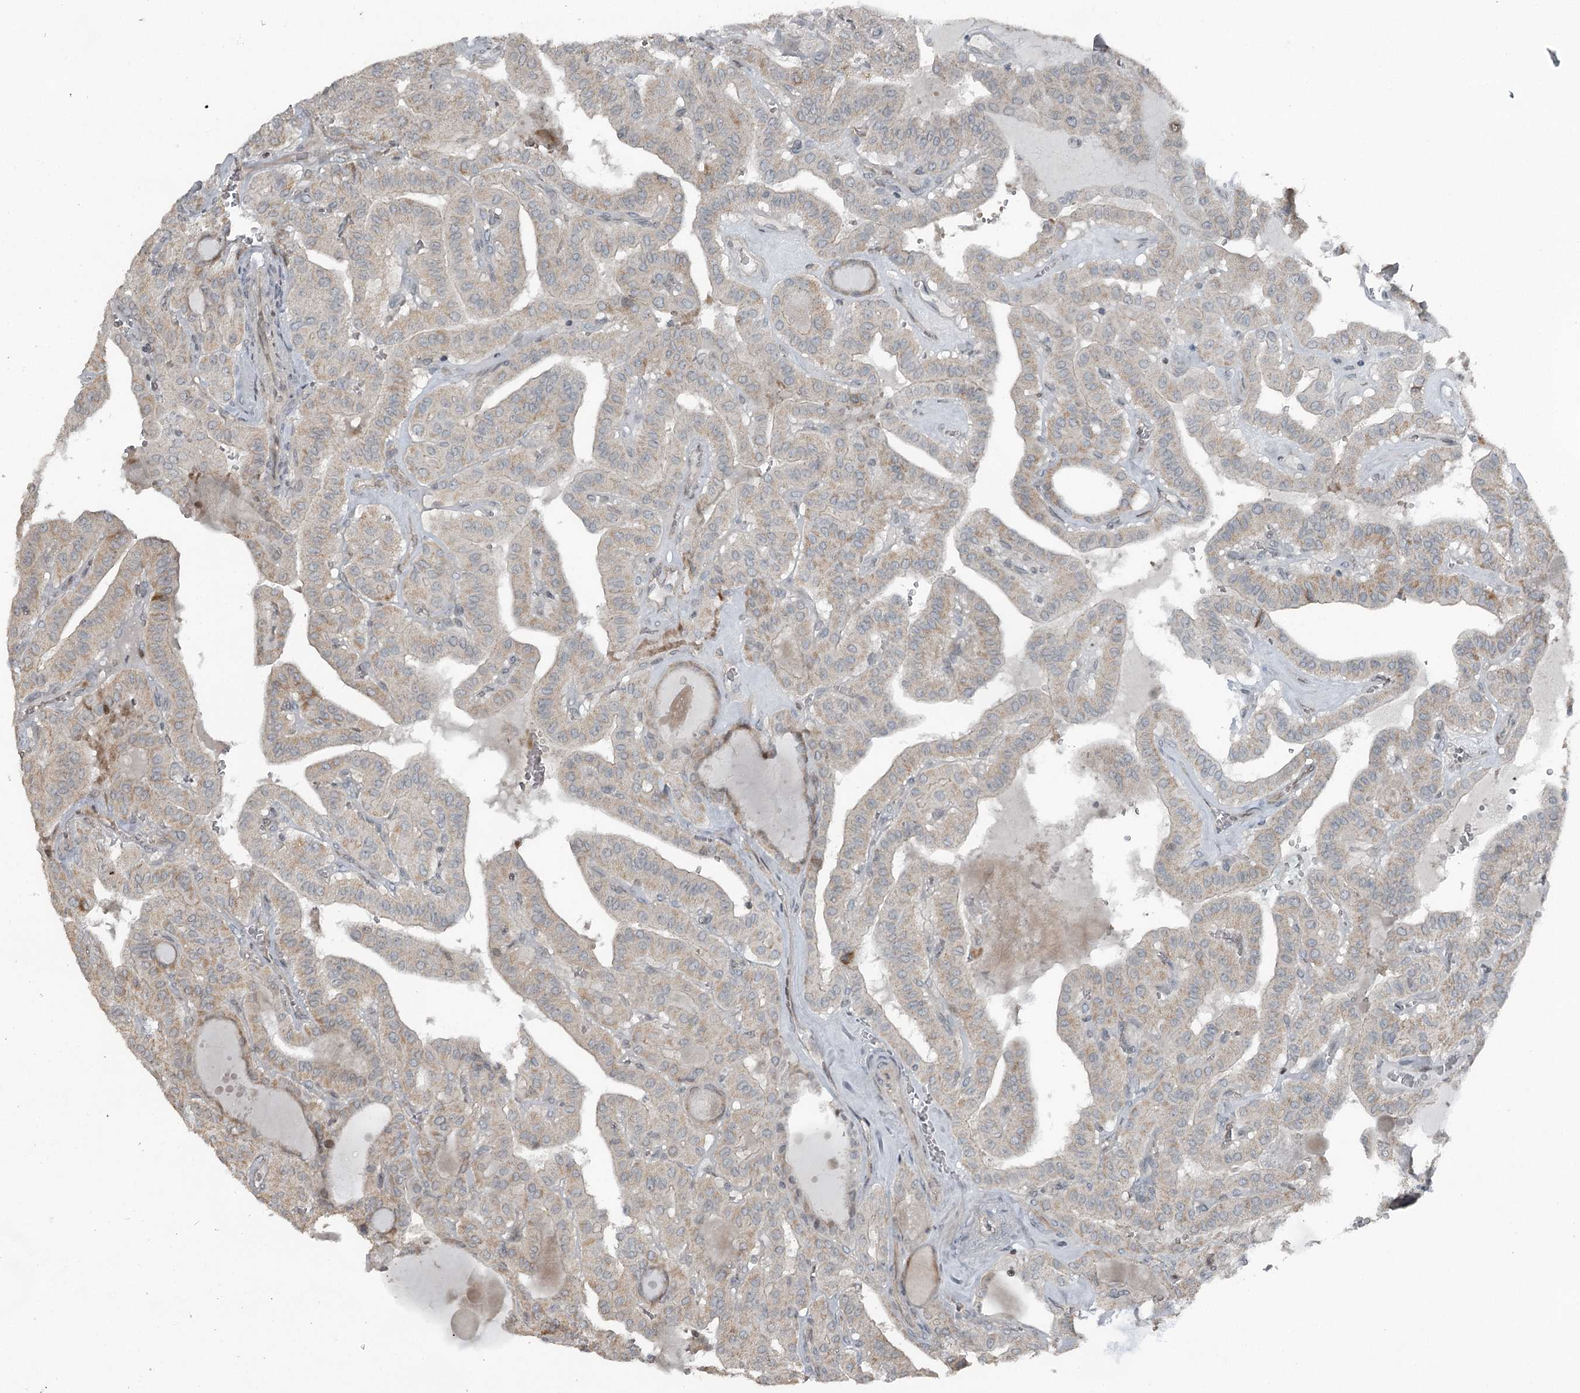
{"staining": {"intensity": "weak", "quantity": "25%-75%", "location": "cytoplasmic/membranous"}, "tissue": "thyroid cancer", "cell_type": "Tumor cells", "image_type": "cancer", "snomed": [{"axis": "morphology", "description": "Papillary adenocarcinoma, NOS"}, {"axis": "topography", "description": "Thyroid gland"}], "caption": "IHC of human thyroid papillary adenocarcinoma shows low levels of weak cytoplasmic/membranous staining in about 25%-75% of tumor cells.", "gene": "RASSF8", "patient": {"sex": "male", "age": 52}}